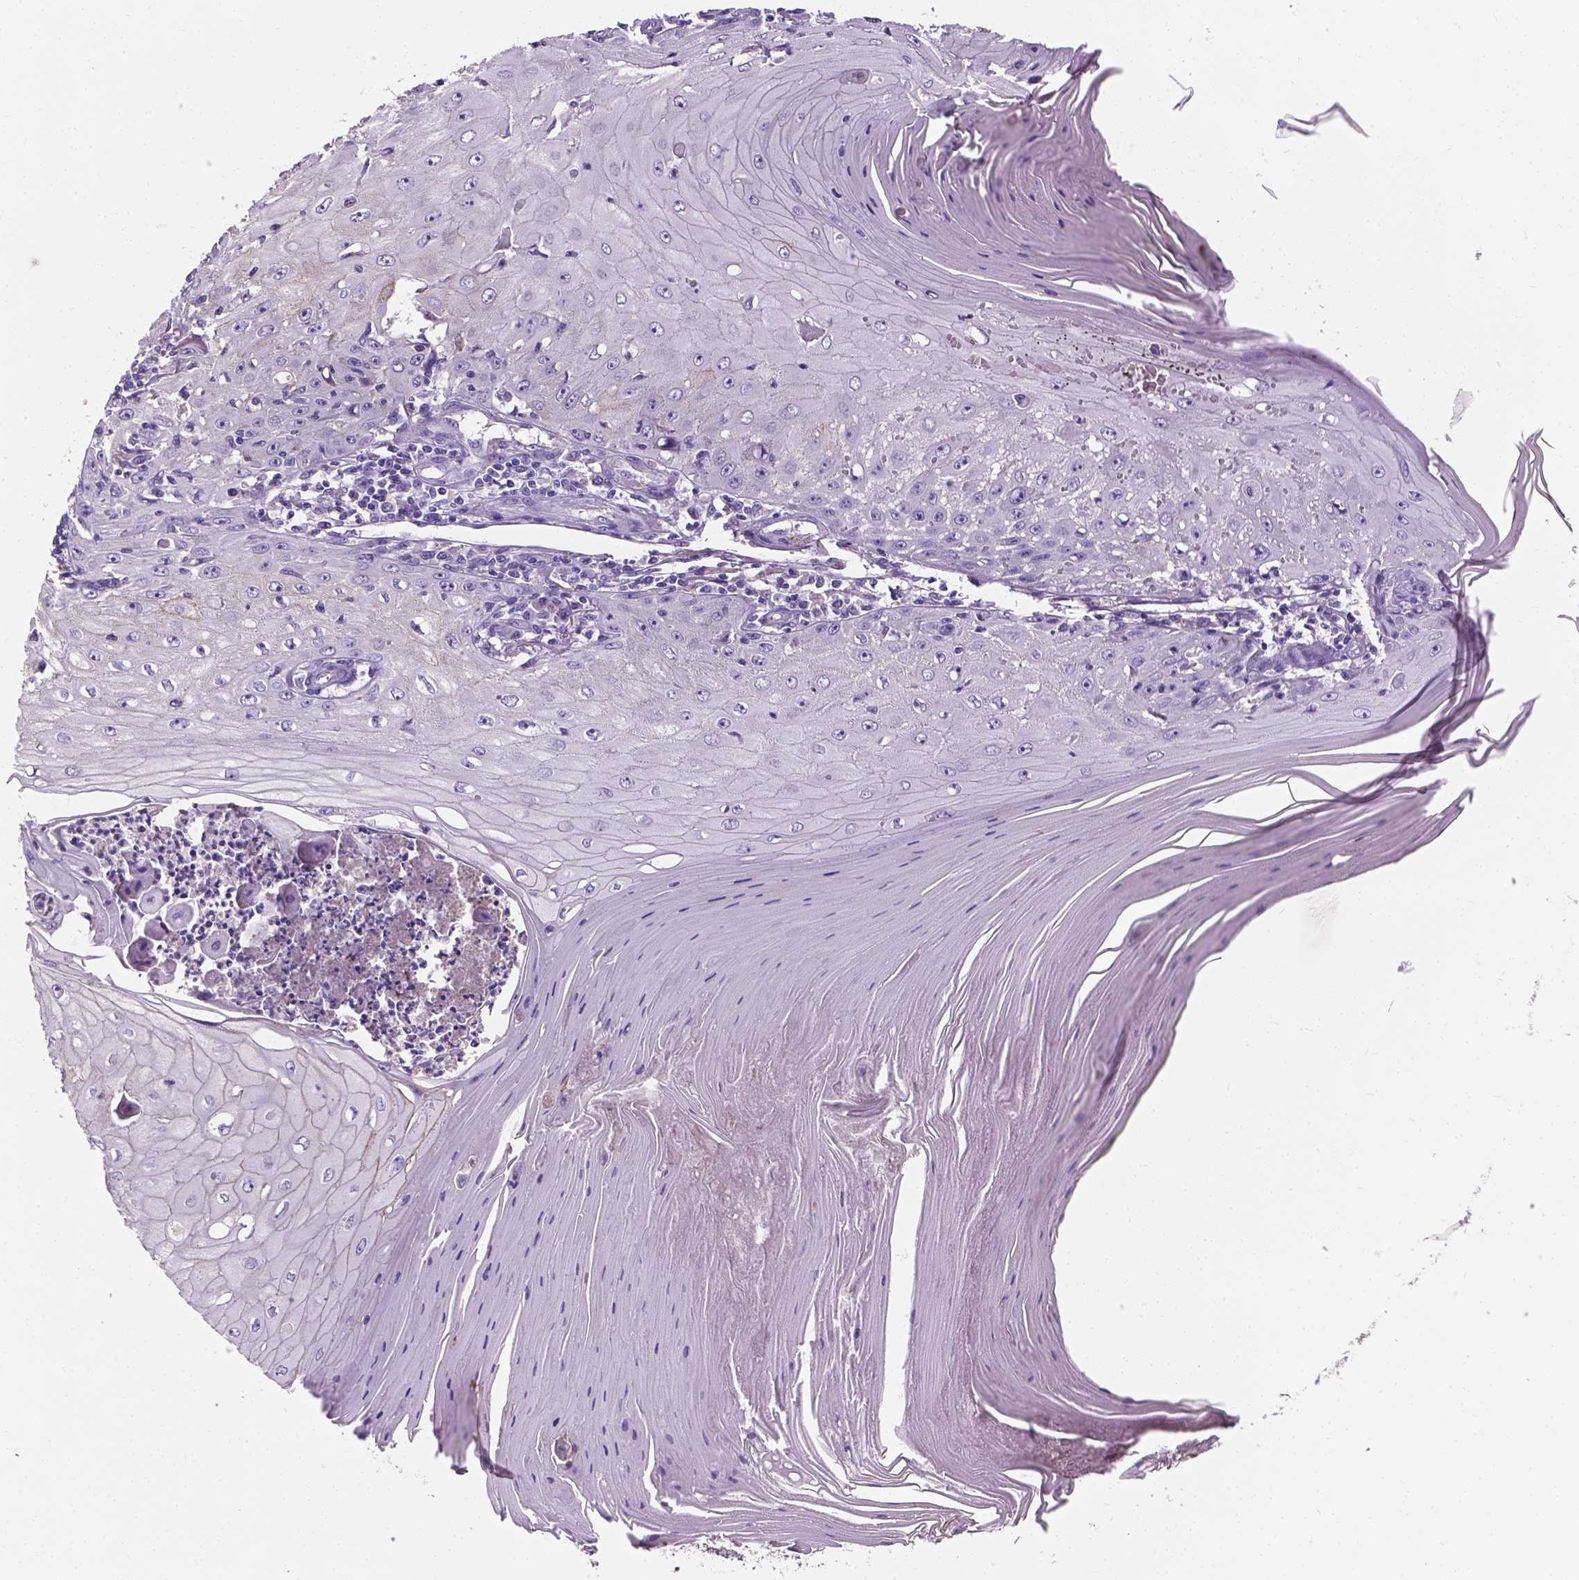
{"staining": {"intensity": "negative", "quantity": "none", "location": "none"}, "tissue": "skin cancer", "cell_type": "Tumor cells", "image_type": "cancer", "snomed": [{"axis": "morphology", "description": "Squamous cell carcinoma, NOS"}, {"axis": "topography", "description": "Skin"}], "caption": "There is no significant expression in tumor cells of skin cancer.", "gene": "APOE", "patient": {"sex": "female", "age": 73}}